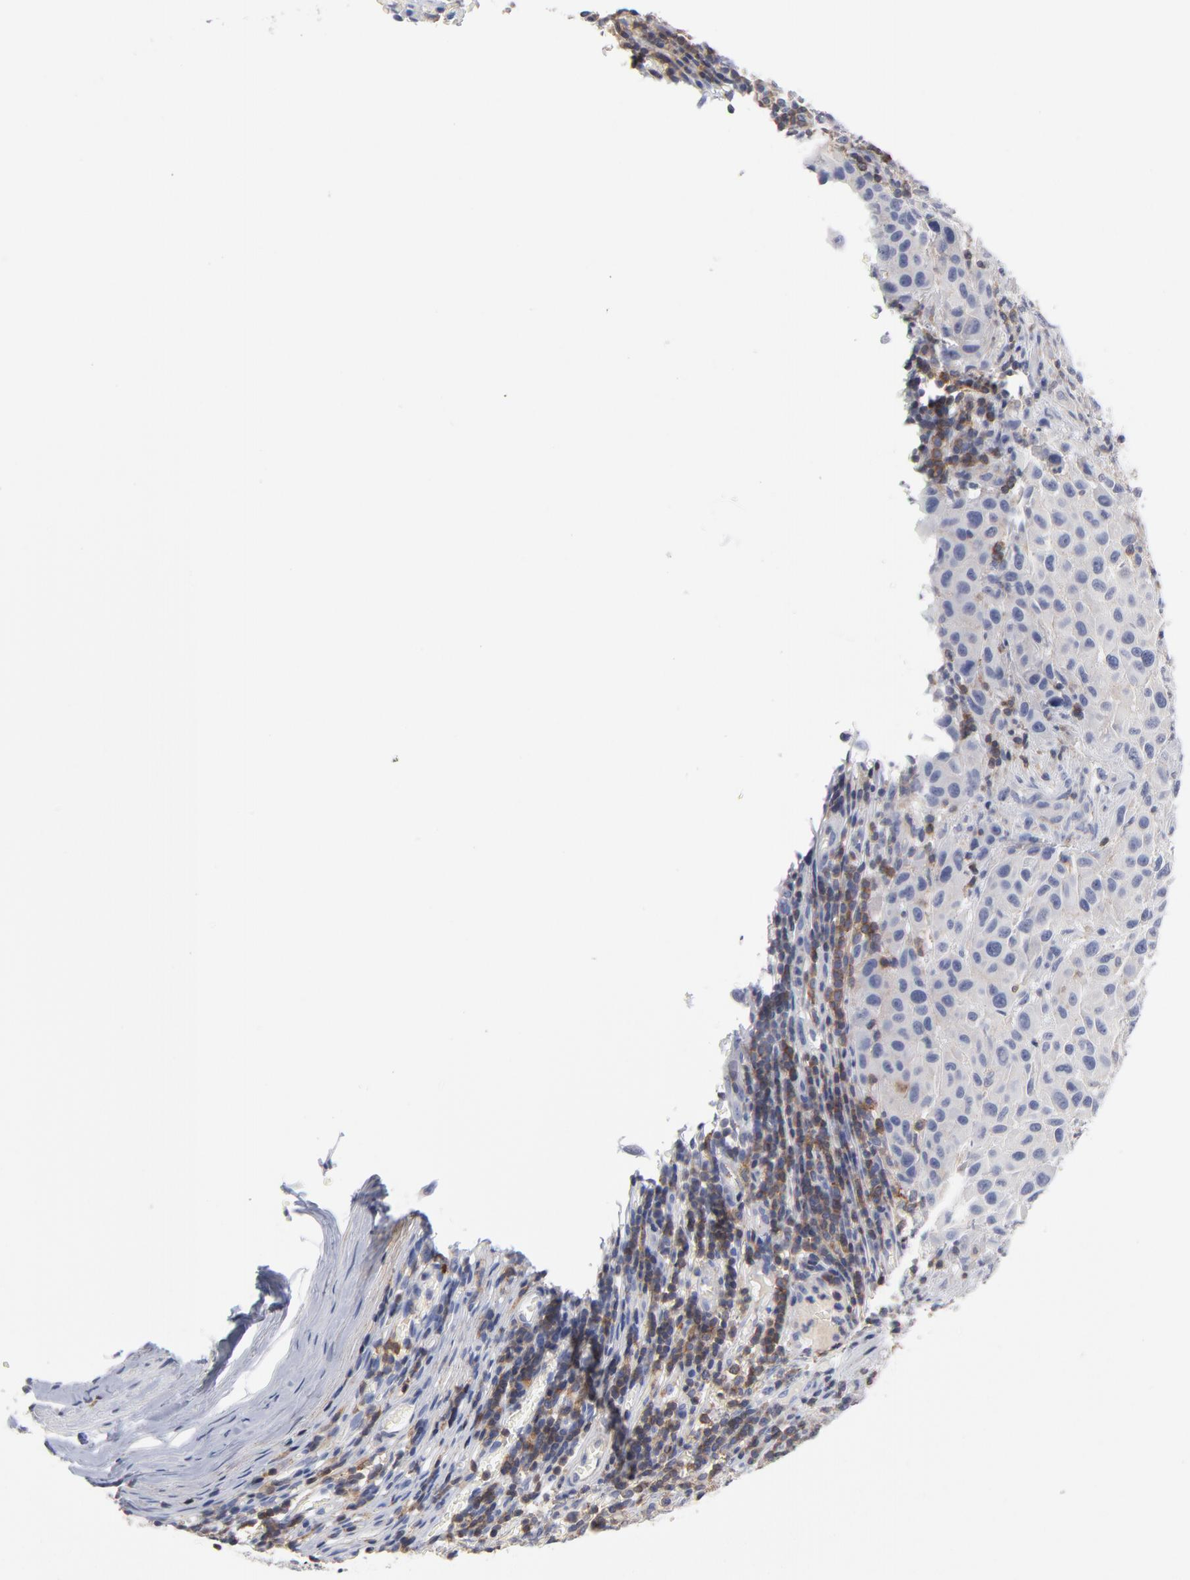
{"staining": {"intensity": "negative", "quantity": "none", "location": "none"}, "tissue": "melanoma", "cell_type": "Tumor cells", "image_type": "cancer", "snomed": [{"axis": "morphology", "description": "Malignant melanoma, Metastatic site"}, {"axis": "topography", "description": "Lymph node"}], "caption": "Immunohistochemical staining of human melanoma demonstrates no significant expression in tumor cells.", "gene": "PDLIM2", "patient": {"sex": "male", "age": 61}}